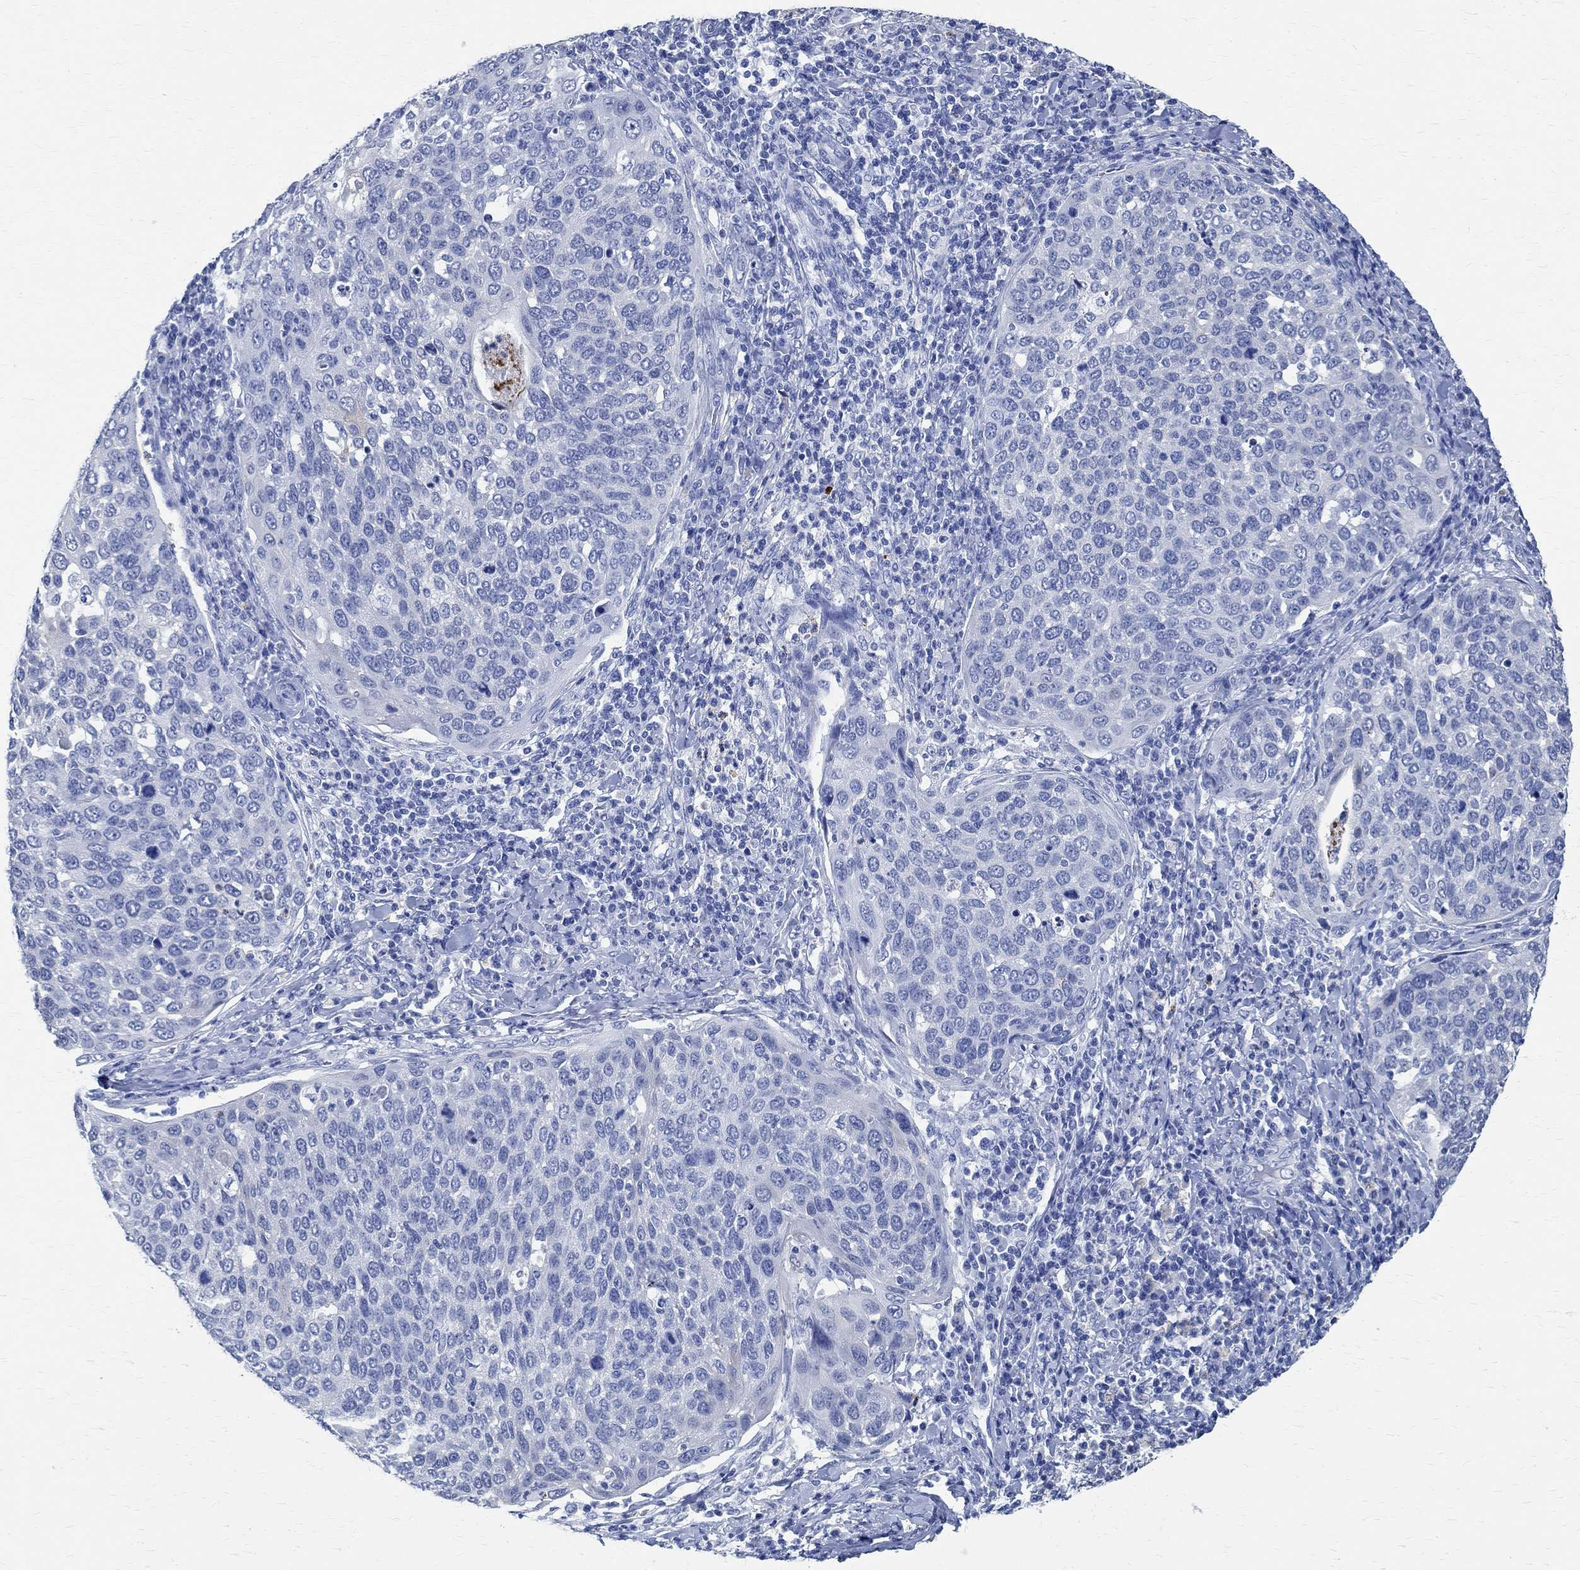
{"staining": {"intensity": "negative", "quantity": "none", "location": "none"}, "tissue": "cervical cancer", "cell_type": "Tumor cells", "image_type": "cancer", "snomed": [{"axis": "morphology", "description": "Squamous cell carcinoma, NOS"}, {"axis": "topography", "description": "Cervix"}], "caption": "Immunohistochemistry micrograph of cervical squamous cell carcinoma stained for a protein (brown), which demonstrates no expression in tumor cells.", "gene": "TMEM221", "patient": {"sex": "female", "age": 54}}